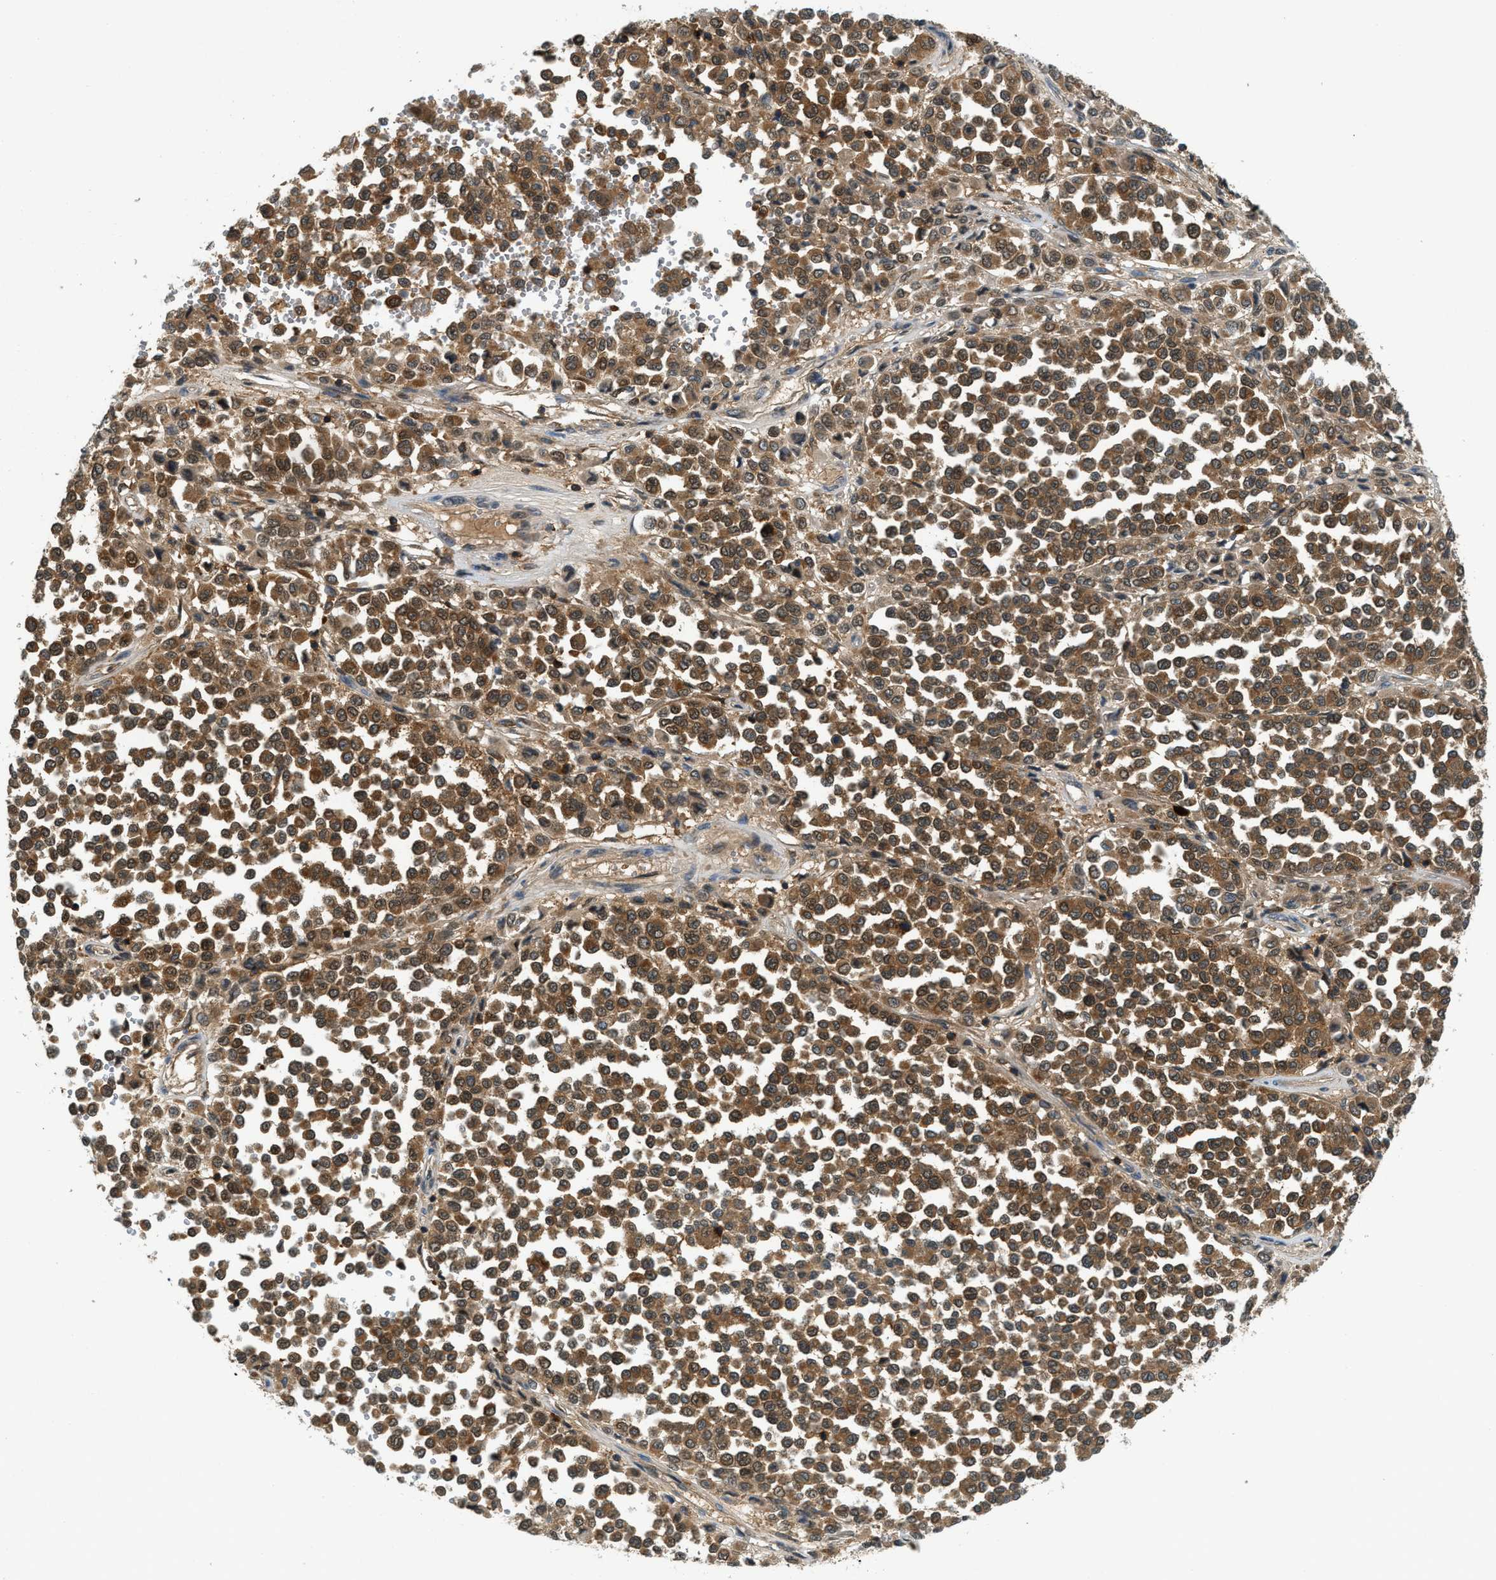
{"staining": {"intensity": "moderate", "quantity": ">75%", "location": "cytoplasmic/membranous,nuclear"}, "tissue": "melanoma", "cell_type": "Tumor cells", "image_type": "cancer", "snomed": [{"axis": "morphology", "description": "Malignant melanoma, Metastatic site"}, {"axis": "topography", "description": "Pancreas"}], "caption": "Protein expression analysis of human melanoma reveals moderate cytoplasmic/membranous and nuclear staining in approximately >75% of tumor cells.", "gene": "GMPPB", "patient": {"sex": "female", "age": 30}}